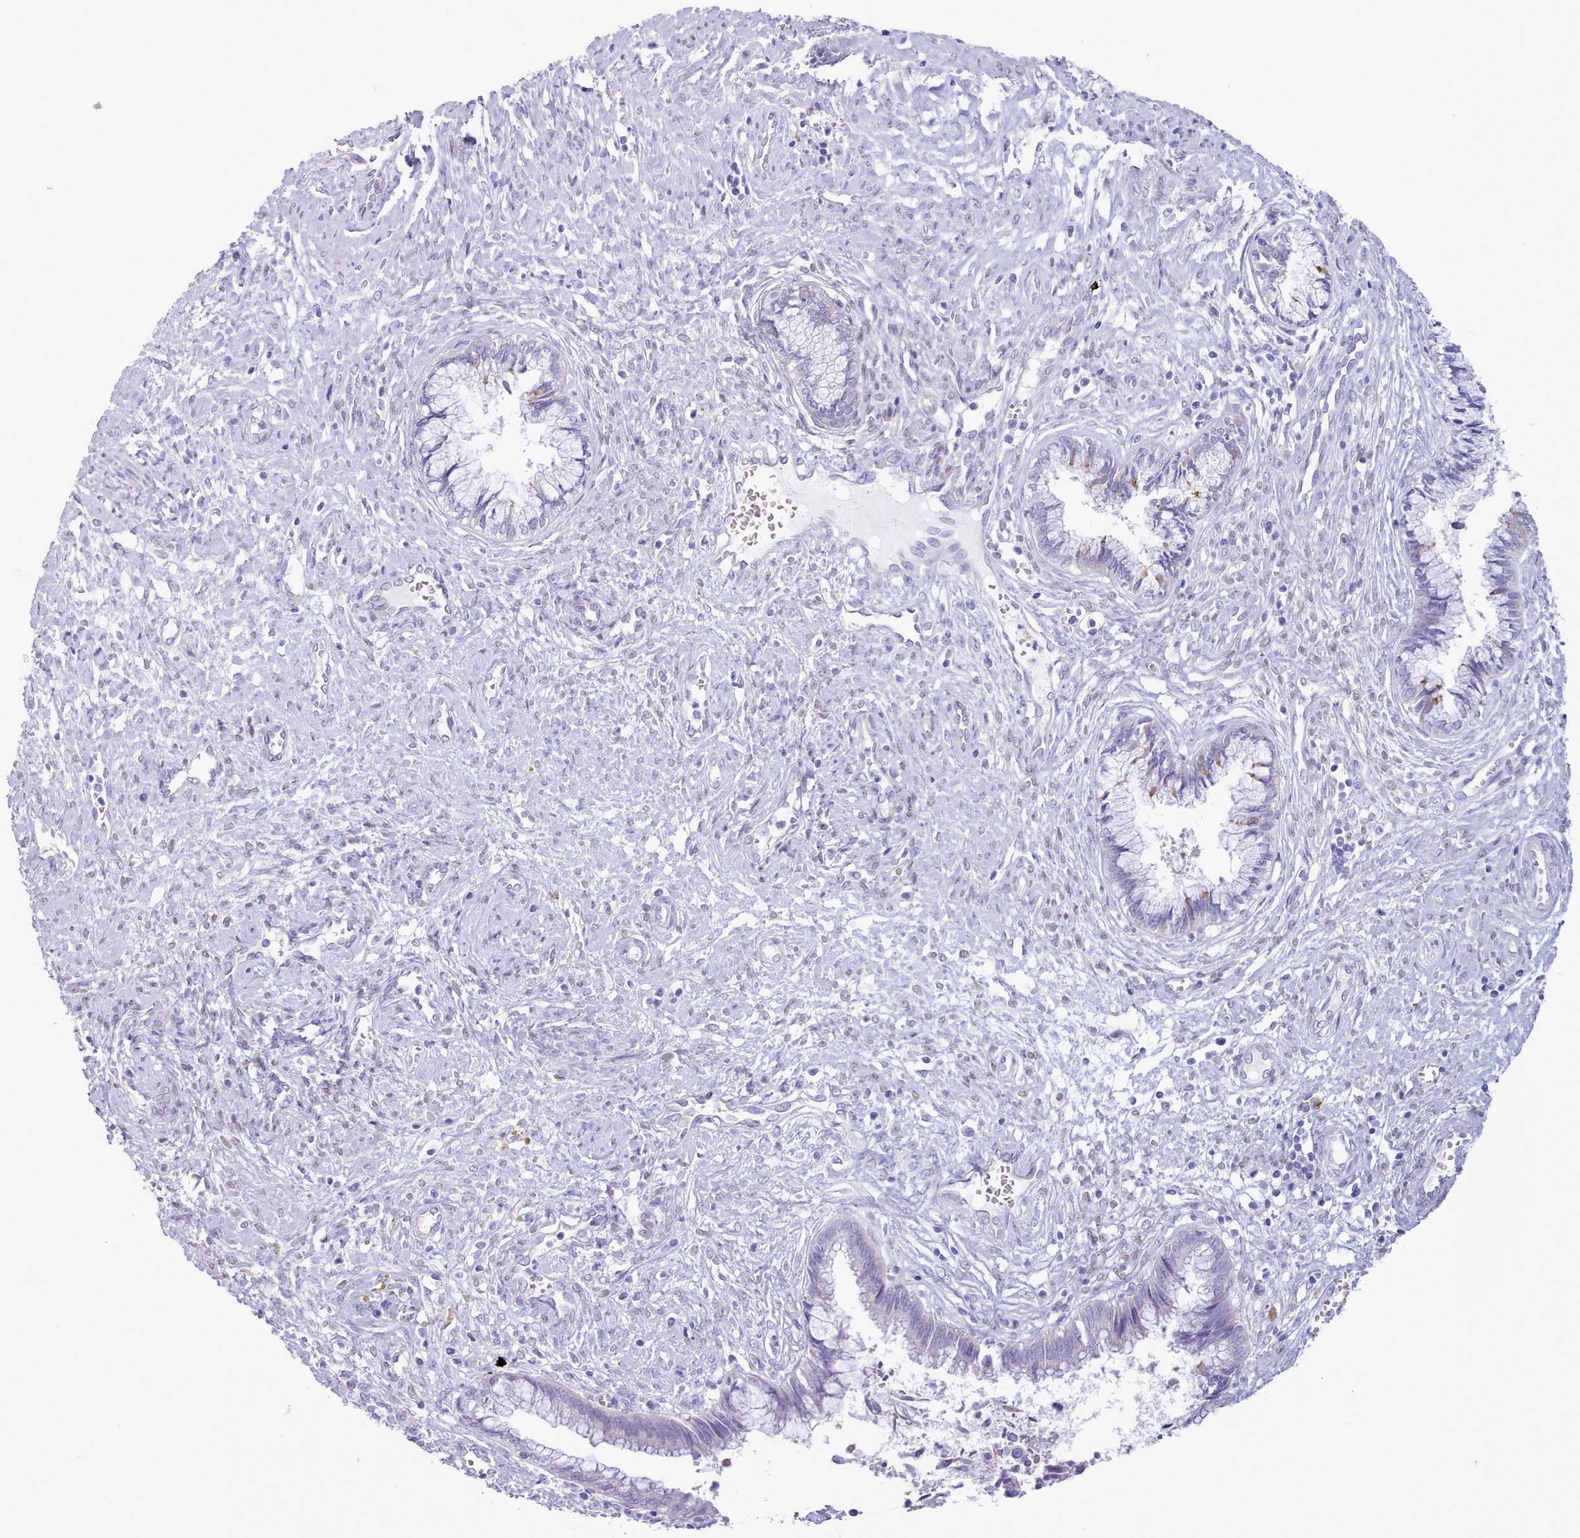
{"staining": {"intensity": "negative", "quantity": "none", "location": "none"}, "tissue": "cervical cancer", "cell_type": "Tumor cells", "image_type": "cancer", "snomed": [{"axis": "morphology", "description": "Adenocarcinoma, NOS"}, {"axis": "topography", "description": "Cervix"}], "caption": "High magnification brightfield microscopy of cervical cancer stained with DAB (3,3'-diaminobenzidine) (brown) and counterstained with hematoxylin (blue): tumor cells show no significant expression.", "gene": "TMEM253", "patient": {"sex": "female", "age": 44}}